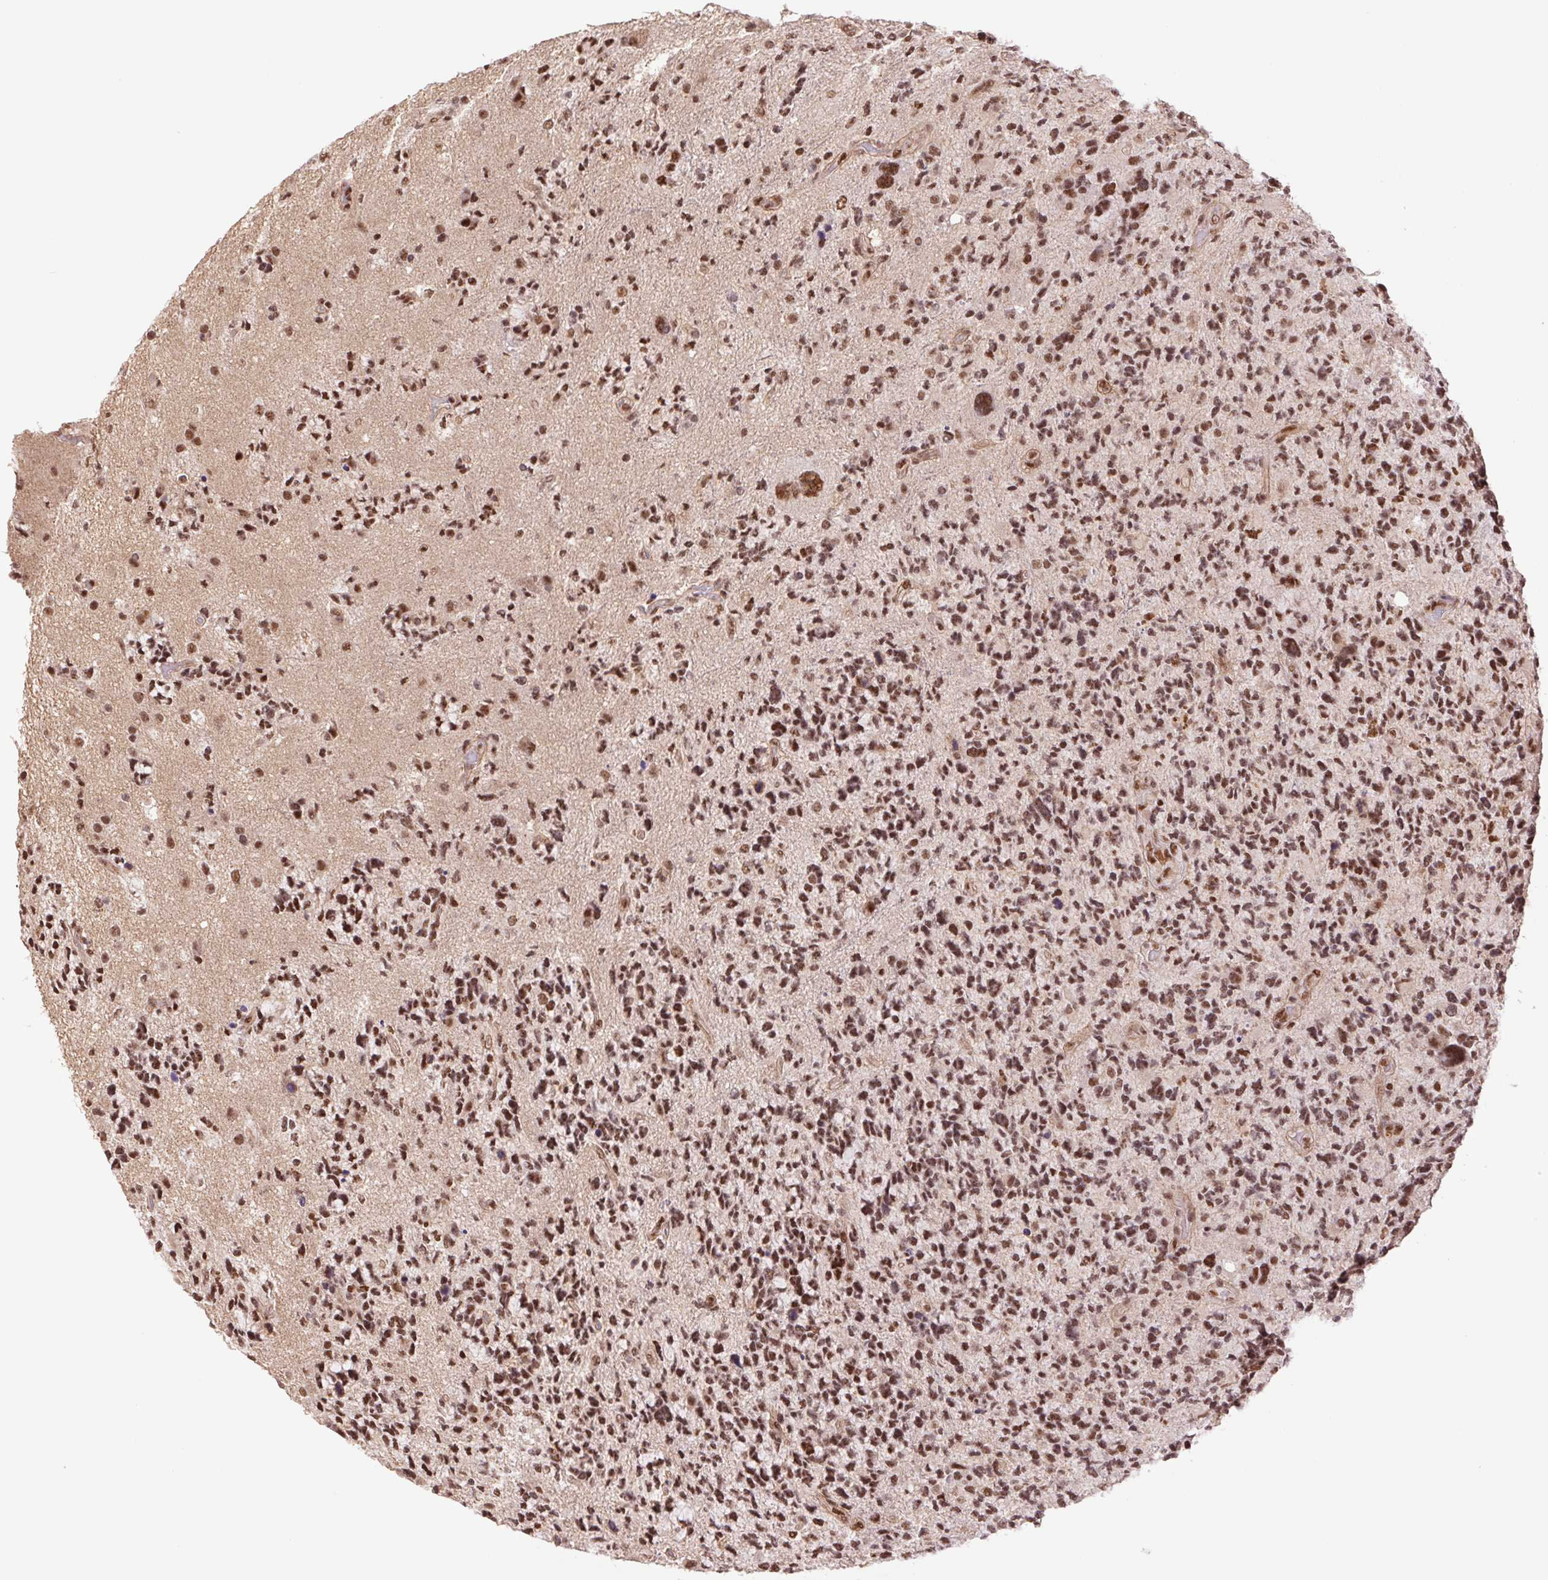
{"staining": {"intensity": "strong", "quantity": ">75%", "location": "nuclear"}, "tissue": "glioma", "cell_type": "Tumor cells", "image_type": "cancer", "snomed": [{"axis": "morphology", "description": "Glioma, malignant, High grade"}, {"axis": "topography", "description": "Brain"}], "caption": "A photomicrograph showing strong nuclear staining in approximately >75% of tumor cells in glioma, as visualized by brown immunohistochemical staining.", "gene": "CWC25", "patient": {"sex": "female", "age": 71}}